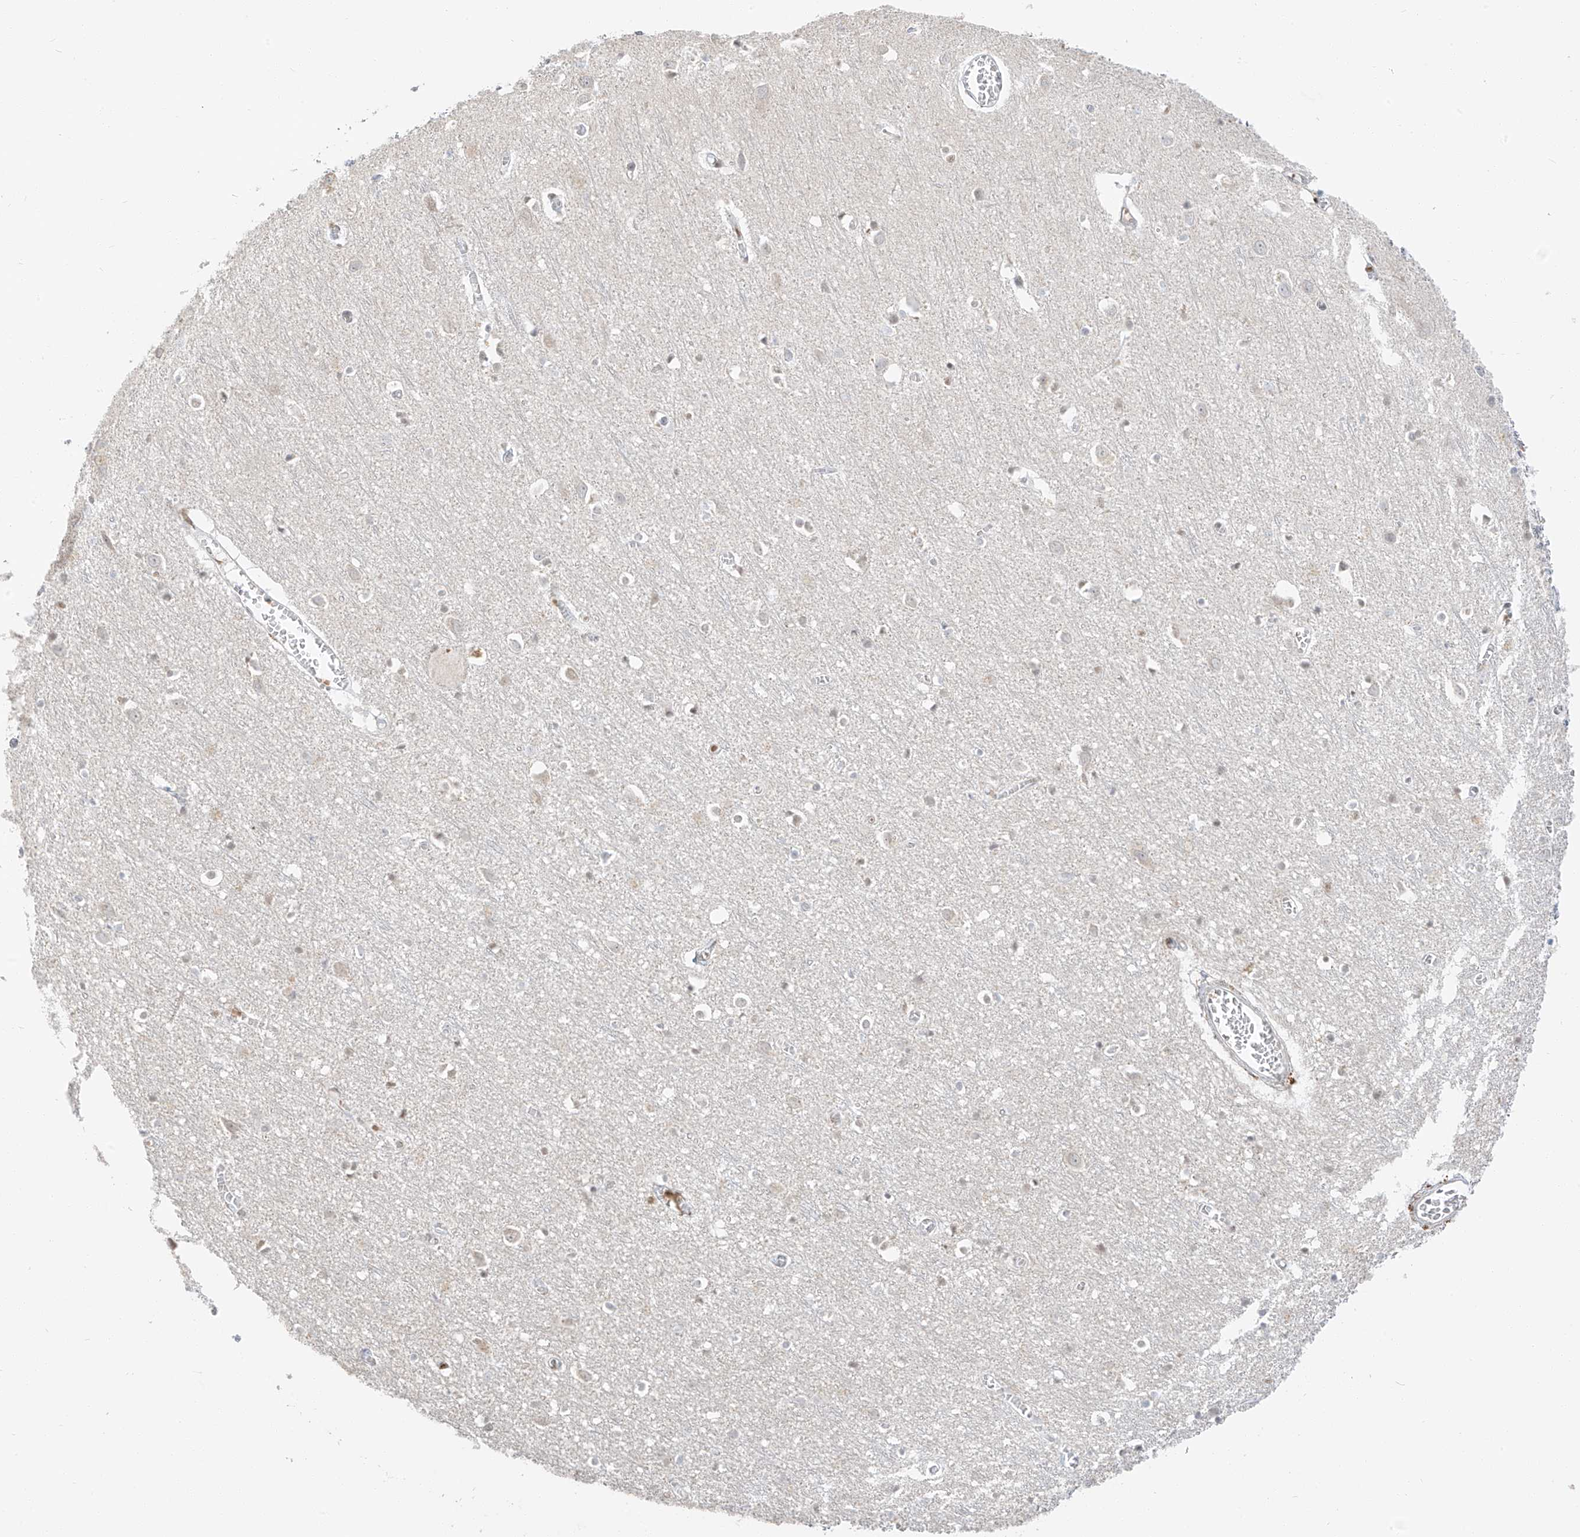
{"staining": {"intensity": "moderate", "quantity": "25%-75%", "location": "cytoplasmic/membranous,nuclear"}, "tissue": "cerebral cortex", "cell_type": "Endothelial cells", "image_type": "normal", "snomed": [{"axis": "morphology", "description": "Normal tissue, NOS"}, {"axis": "topography", "description": "Cerebral cortex"}], "caption": "Protein staining by IHC exhibits moderate cytoplasmic/membranous,nuclear positivity in about 25%-75% of endothelial cells in unremarkable cerebral cortex. (DAB IHC with brightfield microscopy, high magnification).", "gene": "ZNF774", "patient": {"sex": "female", "age": 64}}